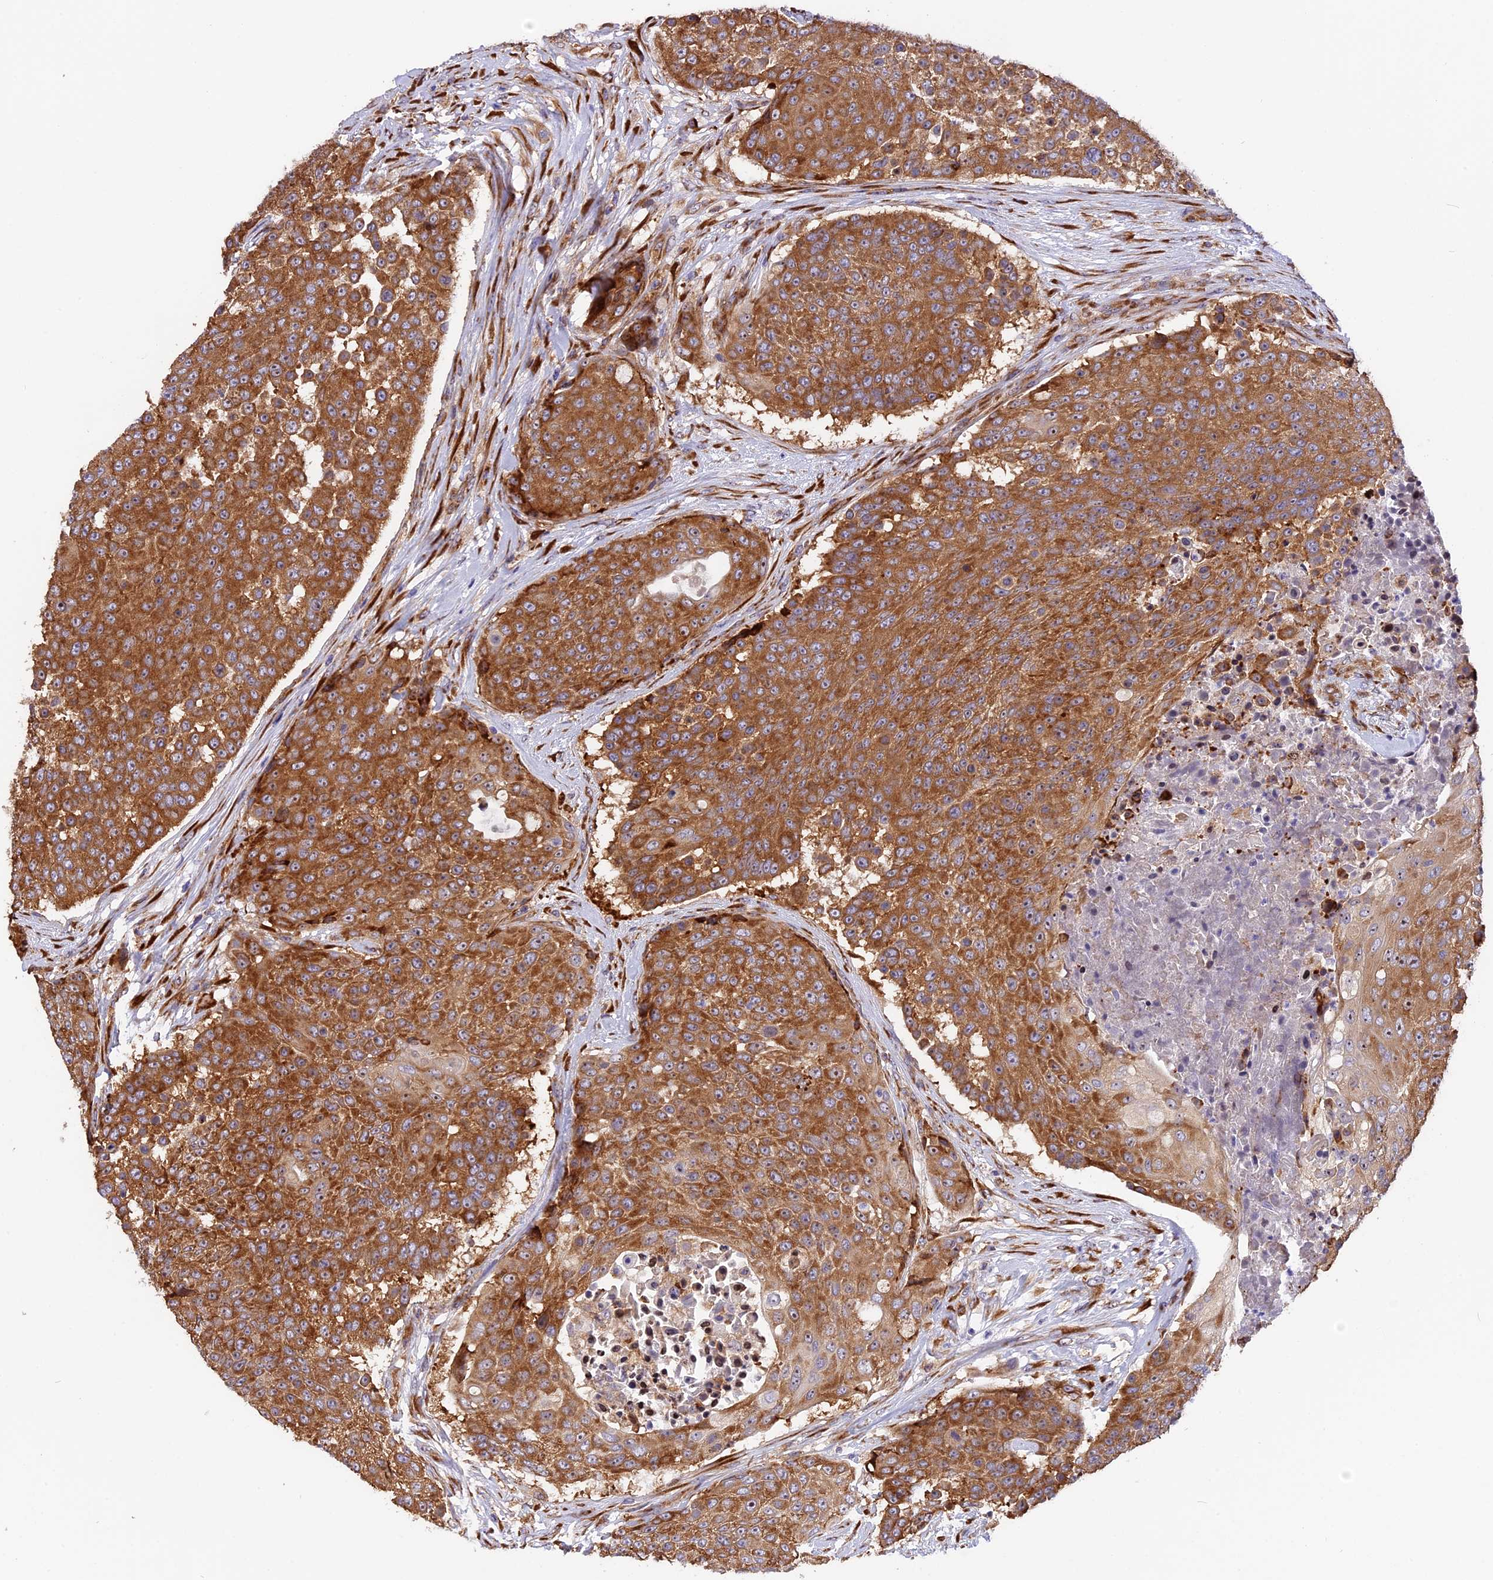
{"staining": {"intensity": "moderate", "quantity": ">75%", "location": "cytoplasmic/membranous"}, "tissue": "urothelial cancer", "cell_type": "Tumor cells", "image_type": "cancer", "snomed": [{"axis": "morphology", "description": "Urothelial carcinoma, High grade"}, {"axis": "topography", "description": "Urinary bladder"}], "caption": "IHC (DAB (3,3'-diaminobenzidine)) staining of urothelial cancer reveals moderate cytoplasmic/membranous protein positivity in approximately >75% of tumor cells. (brown staining indicates protein expression, while blue staining denotes nuclei).", "gene": "GNPTAB", "patient": {"sex": "female", "age": 63}}